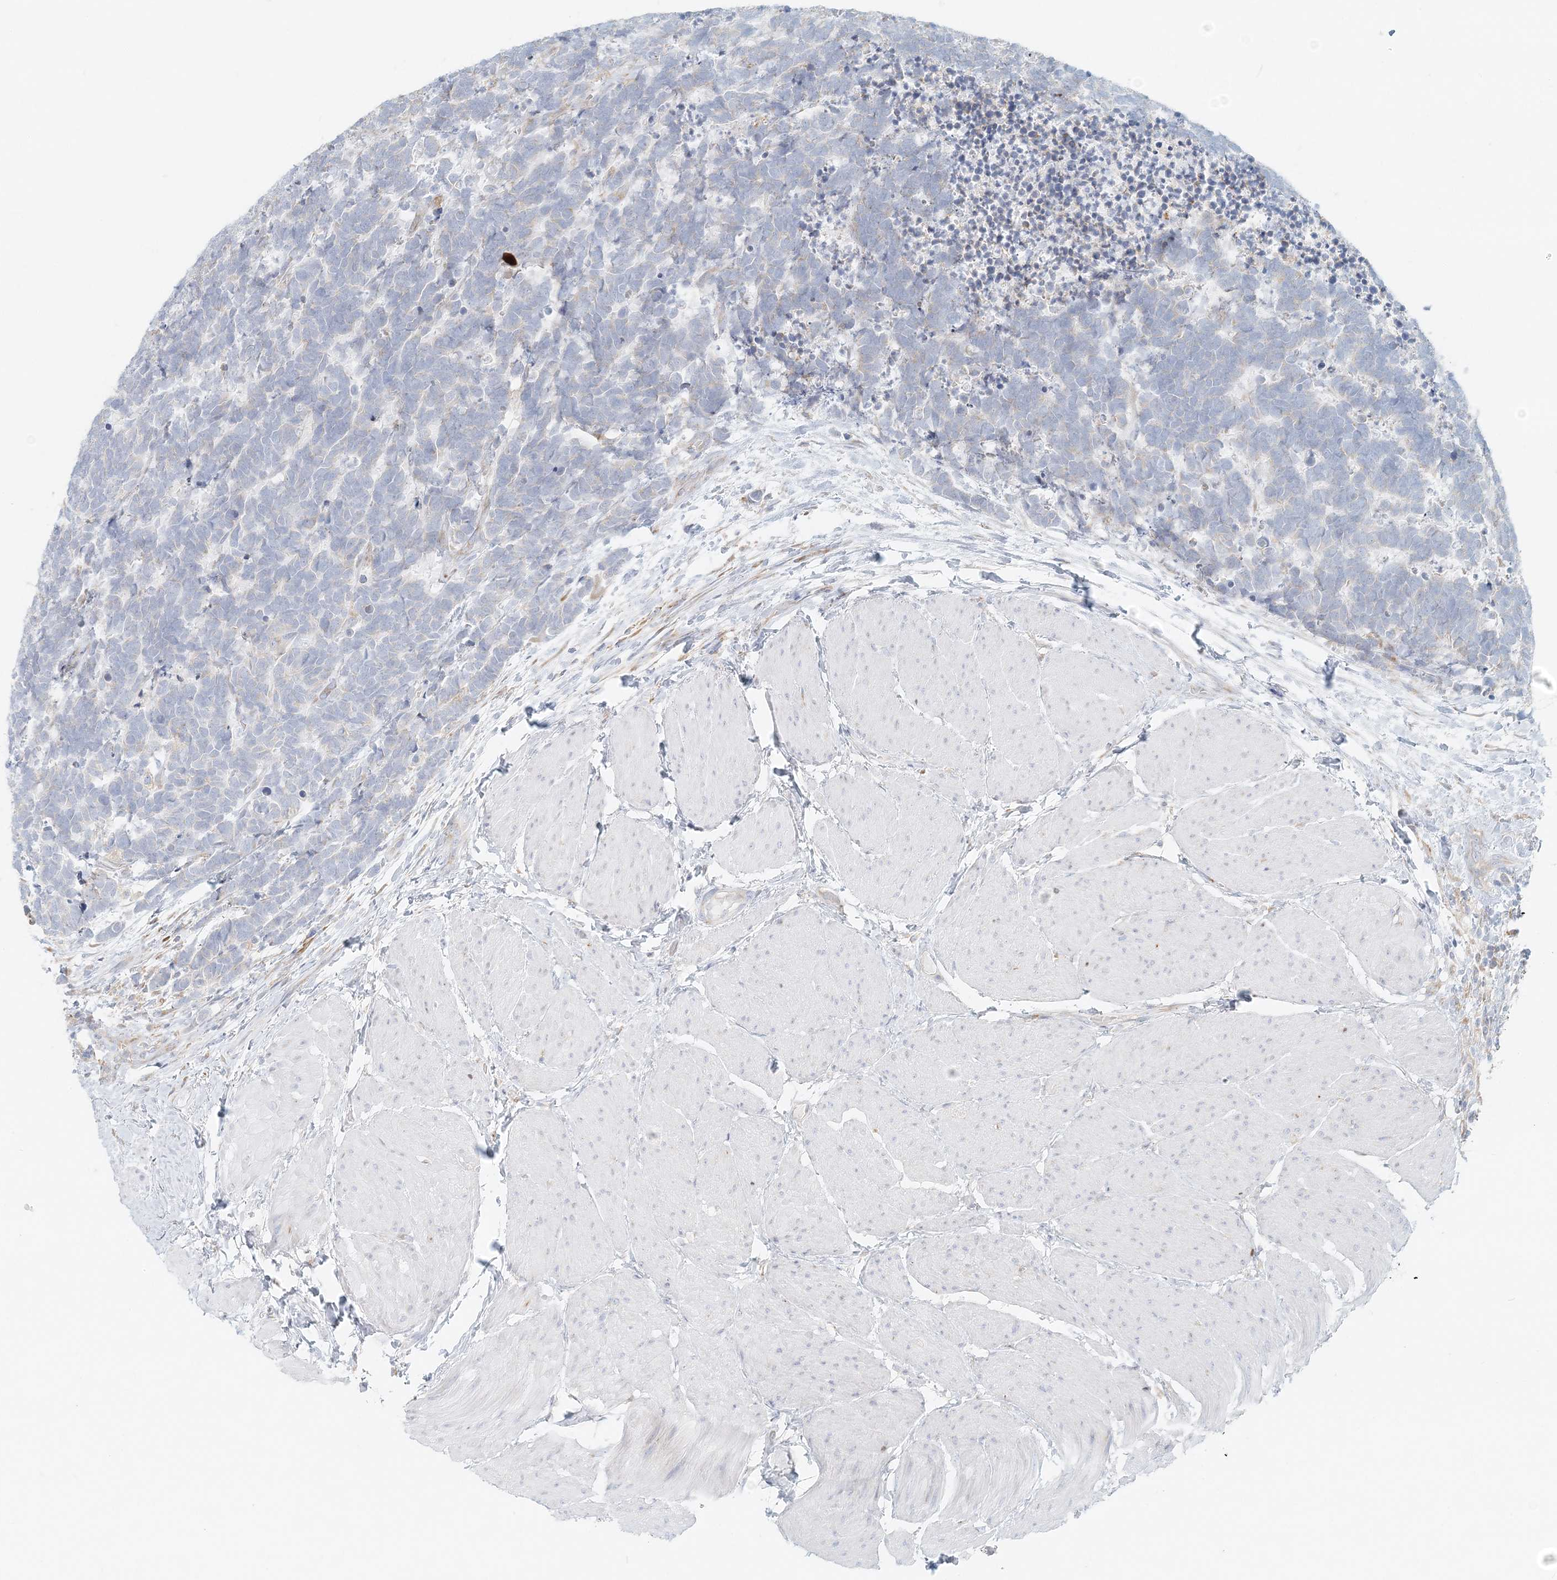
{"staining": {"intensity": "negative", "quantity": "none", "location": "none"}, "tissue": "carcinoid", "cell_type": "Tumor cells", "image_type": "cancer", "snomed": [{"axis": "morphology", "description": "Carcinoma, NOS"}, {"axis": "morphology", "description": "Carcinoid, malignant, NOS"}, {"axis": "topography", "description": "Urinary bladder"}], "caption": "Carcinoma stained for a protein using immunohistochemistry (IHC) exhibits no staining tumor cells.", "gene": "STK11IP", "patient": {"sex": "male", "age": 57}}